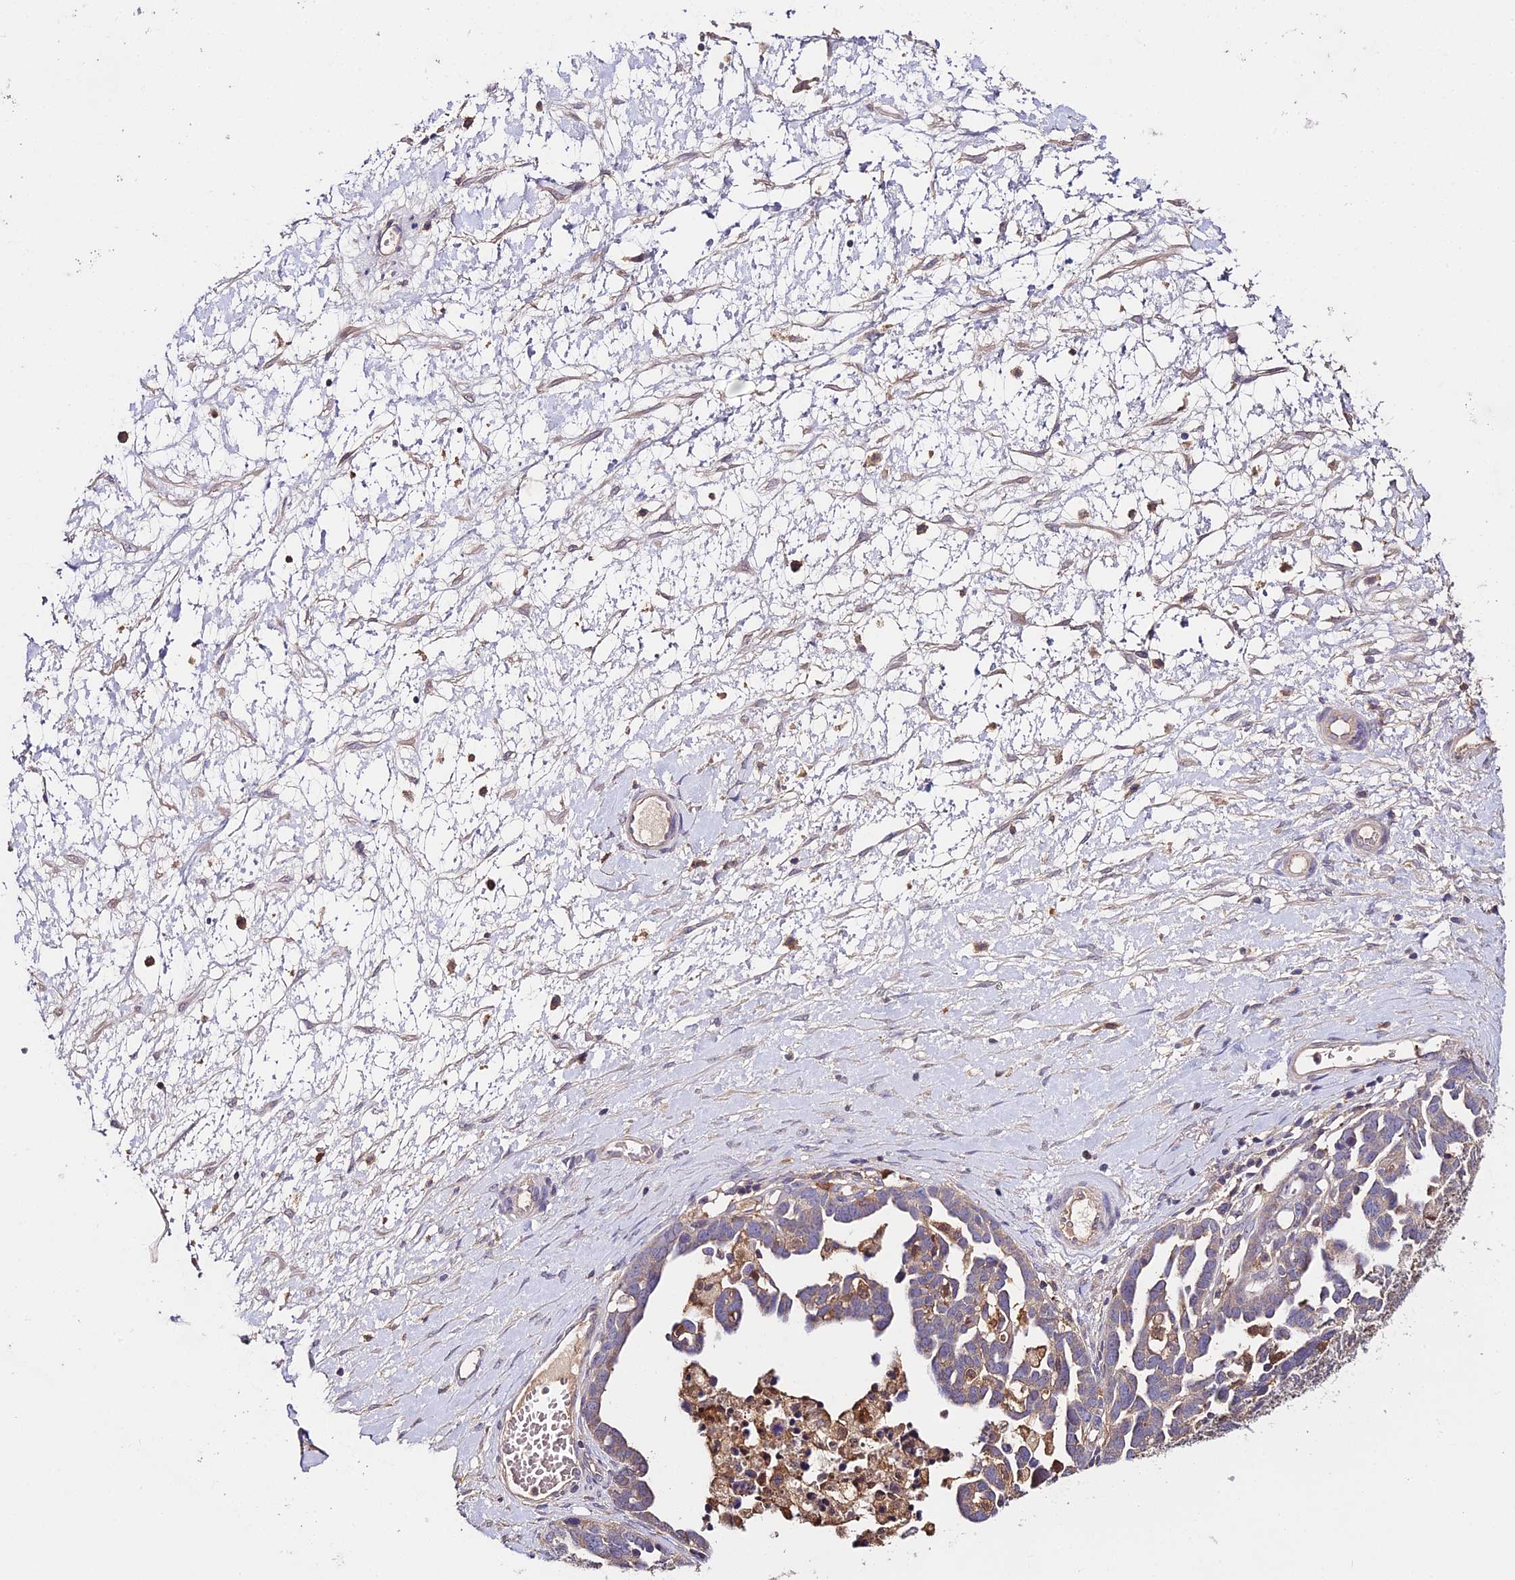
{"staining": {"intensity": "negative", "quantity": "none", "location": "none"}, "tissue": "ovarian cancer", "cell_type": "Tumor cells", "image_type": "cancer", "snomed": [{"axis": "morphology", "description": "Cystadenocarcinoma, serous, NOS"}, {"axis": "topography", "description": "Ovary"}], "caption": "High power microscopy photomicrograph of an IHC photomicrograph of serous cystadenocarcinoma (ovarian), revealing no significant staining in tumor cells. The staining was performed using DAB to visualize the protein expression in brown, while the nuclei were stained in blue with hematoxylin (Magnification: 20x).", "gene": "FBP1", "patient": {"sex": "female", "age": 54}}